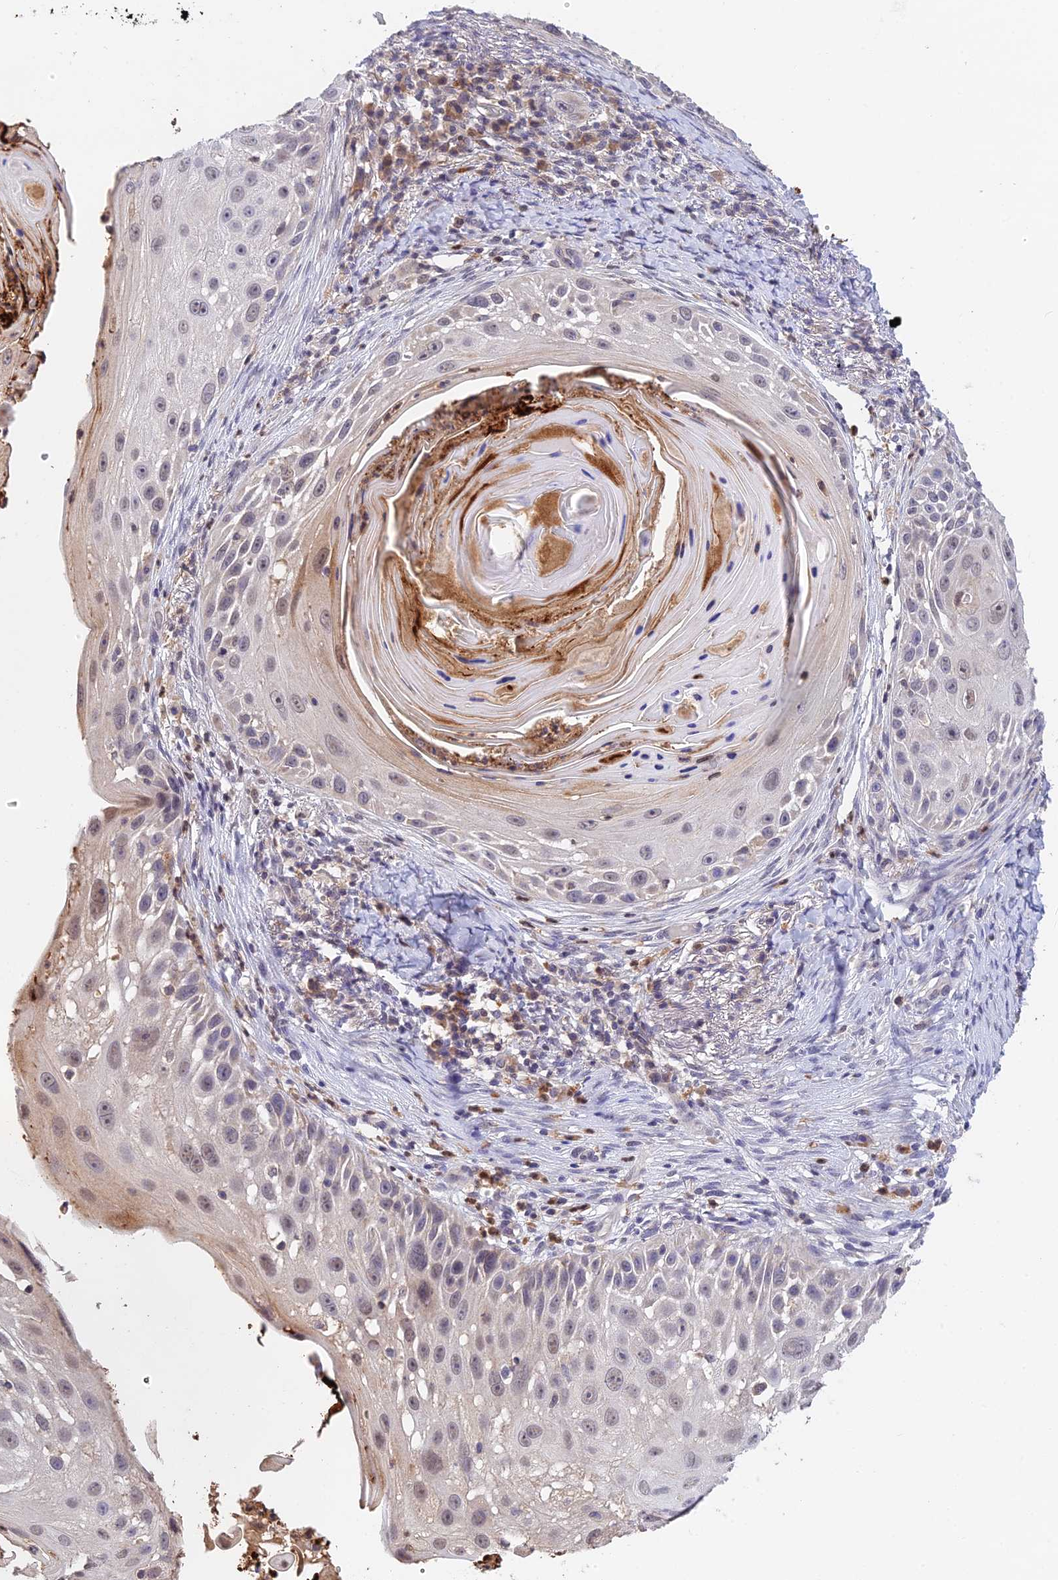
{"staining": {"intensity": "negative", "quantity": "none", "location": "none"}, "tissue": "skin cancer", "cell_type": "Tumor cells", "image_type": "cancer", "snomed": [{"axis": "morphology", "description": "Squamous cell carcinoma, NOS"}, {"axis": "topography", "description": "Skin"}], "caption": "This is an immunohistochemistry micrograph of skin cancer. There is no staining in tumor cells.", "gene": "PEX16", "patient": {"sex": "female", "age": 44}}